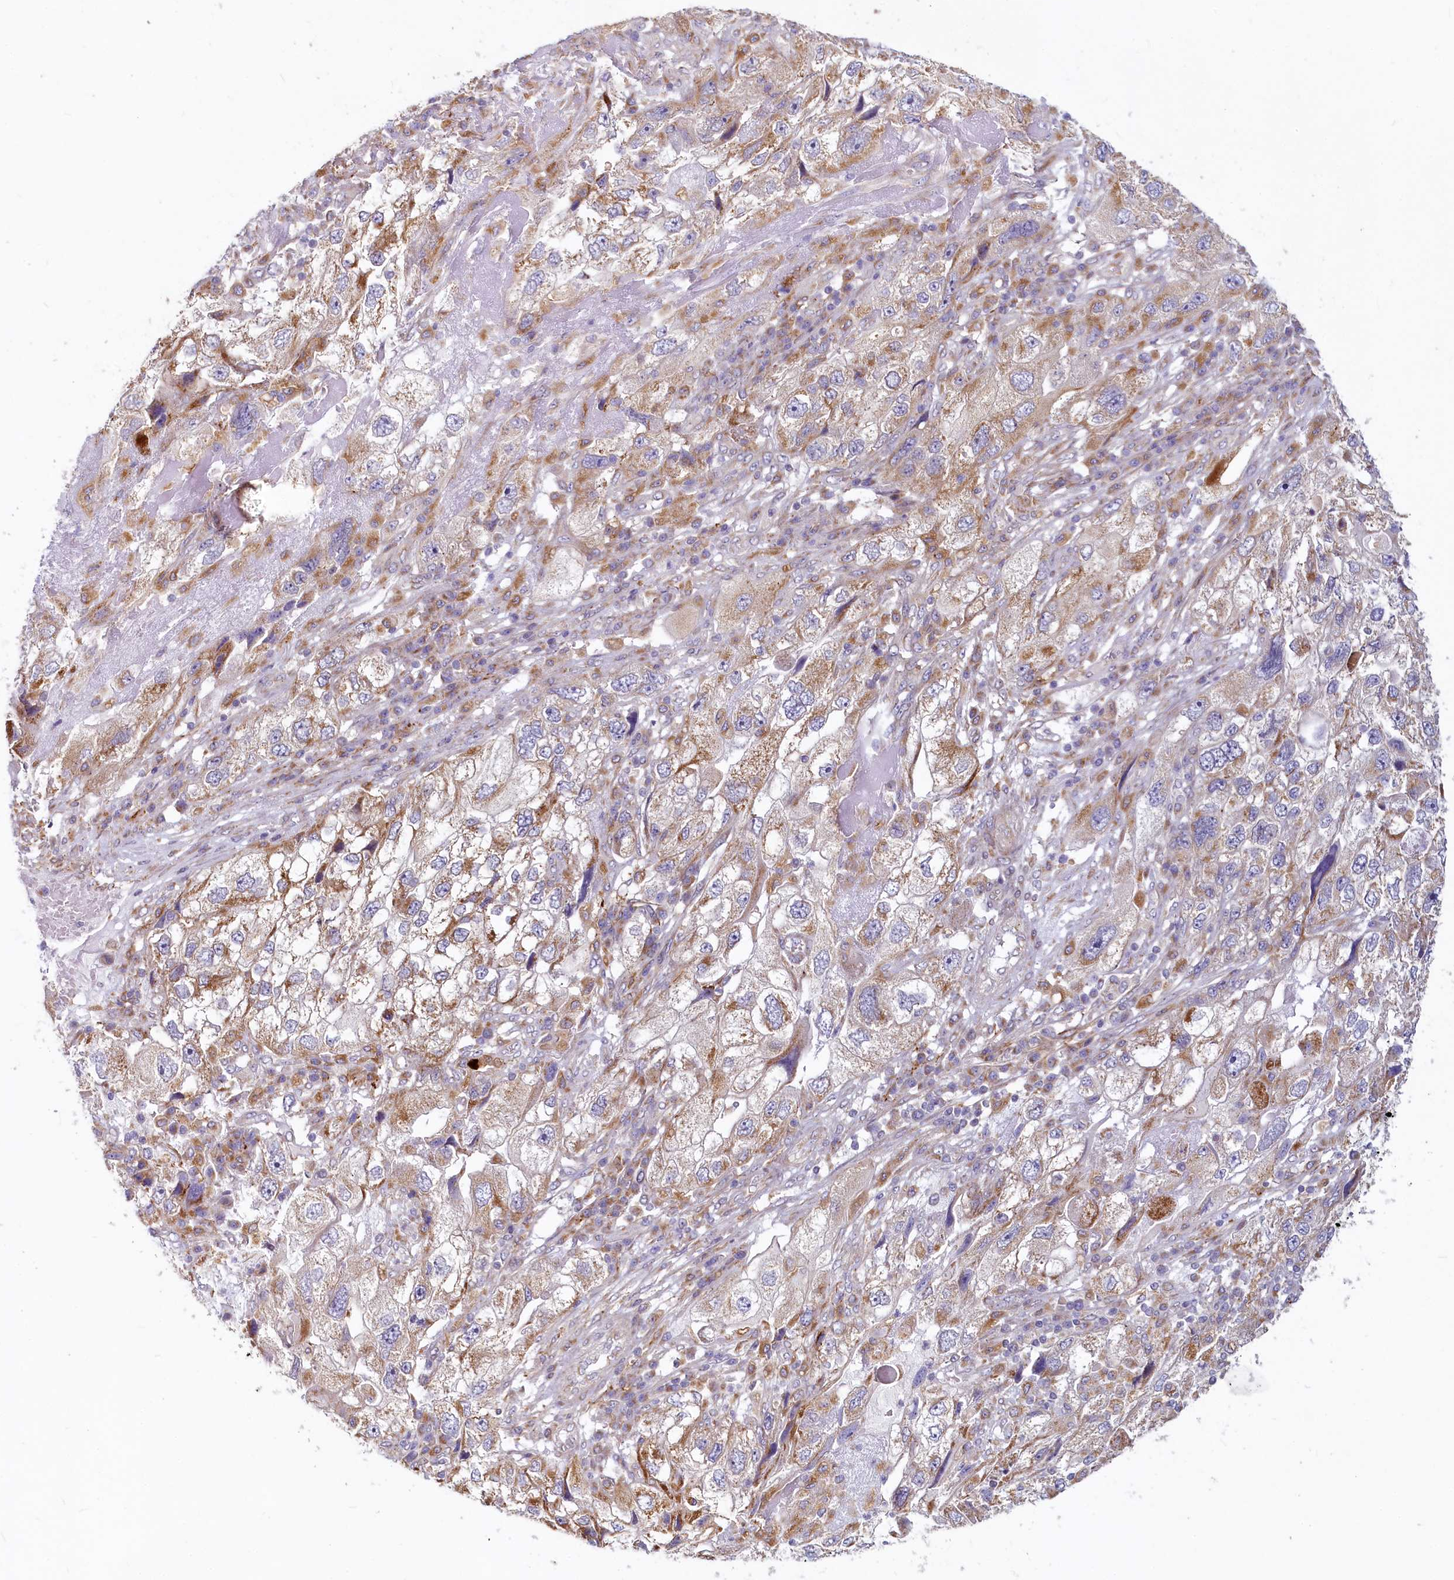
{"staining": {"intensity": "moderate", "quantity": ">75%", "location": "cytoplasmic/membranous"}, "tissue": "endometrial cancer", "cell_type": "Tumor cells", "image_type": "cancer", "snomed": [{"axis": "morphology", "description": "Adenocarcinoma, NOS"}, {"axis": "topography", "description": "Endometrium"}], "caption": "Protein staining of endometrial cancer (adenocarcinoma) tissue shows moderate cytoplasmic/membranous staining in about >75% of tumor cells.", "gene": "ADCY2", "patient": {"sex": "female", "age": 49}}